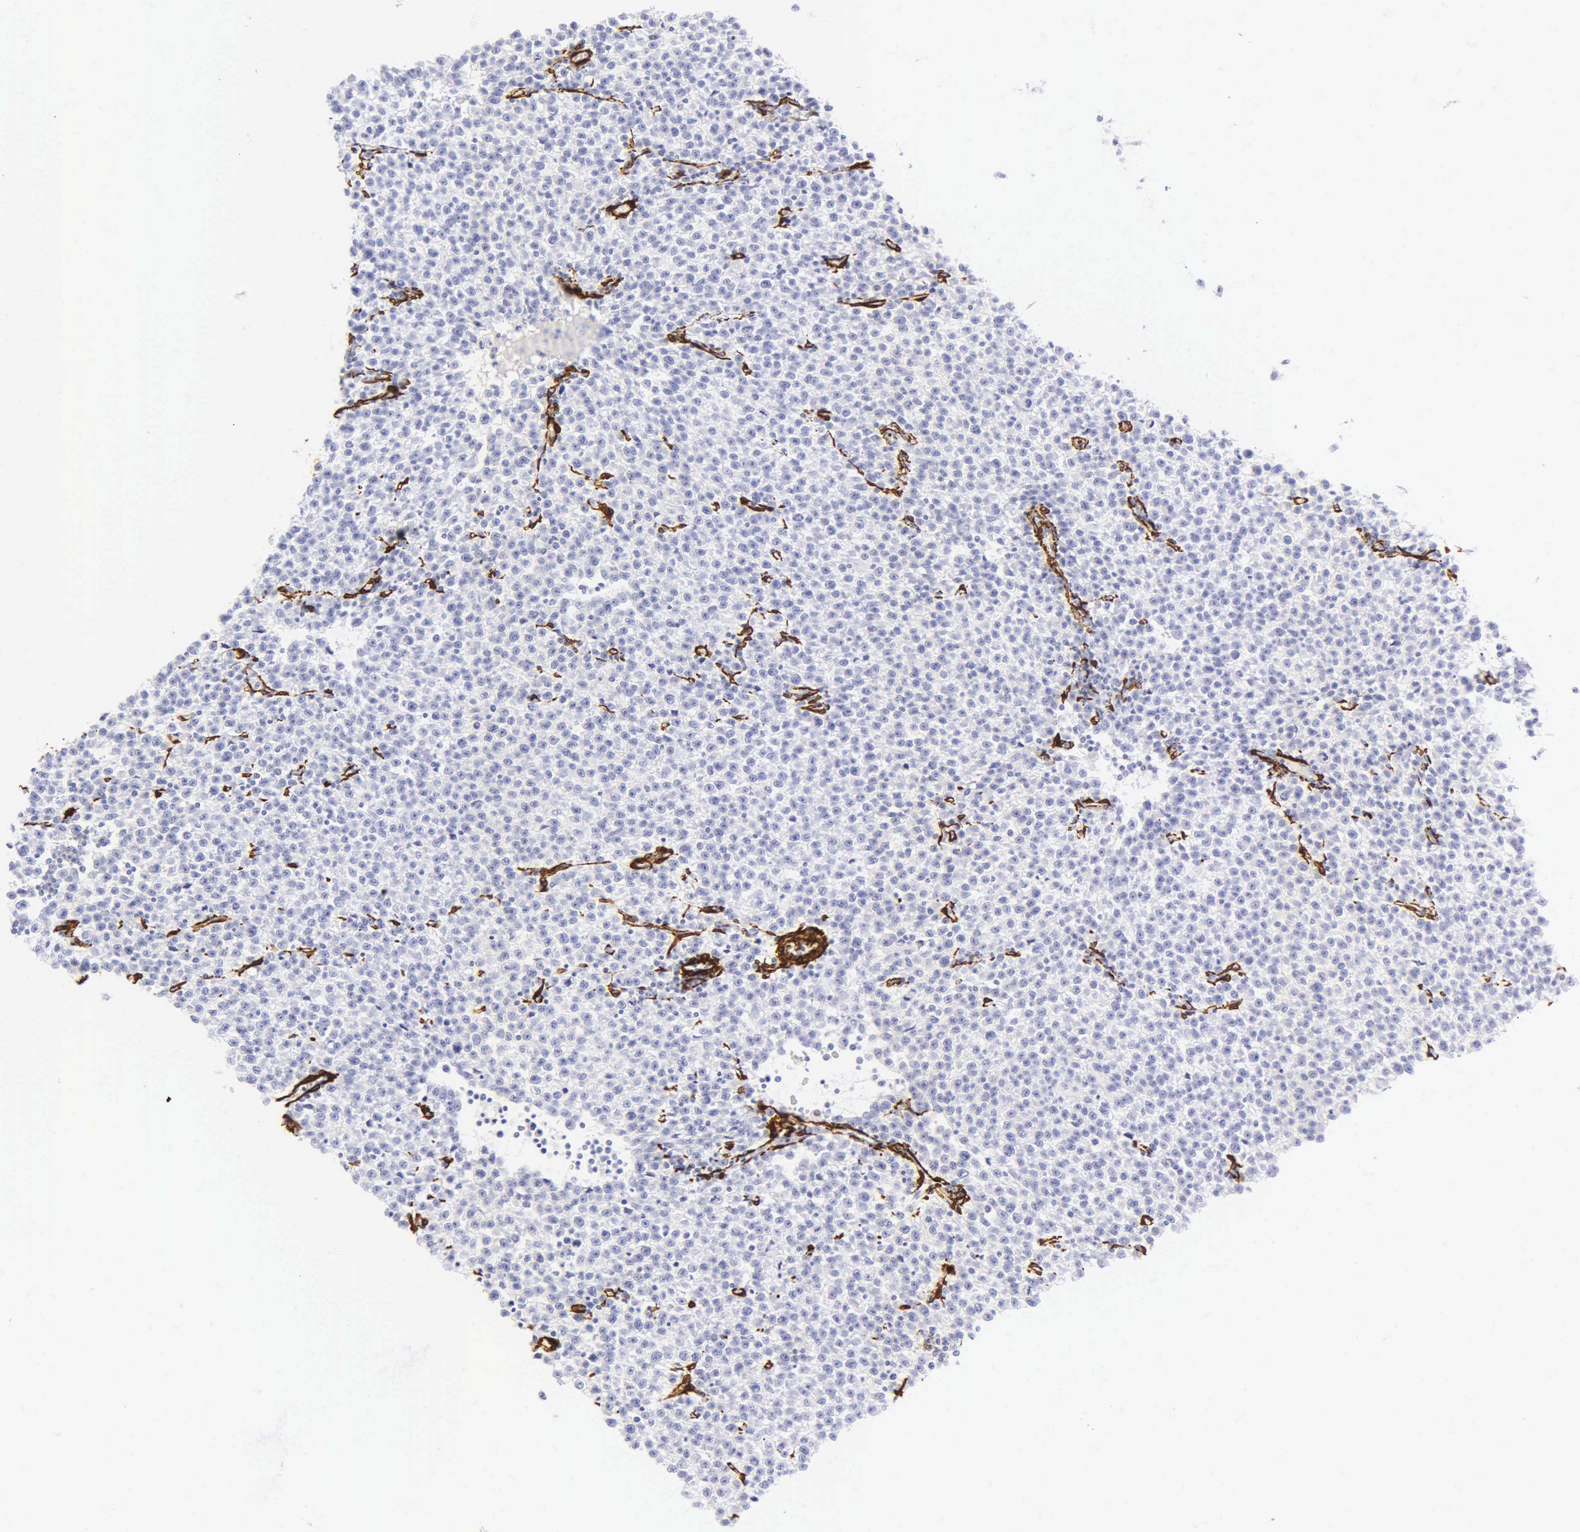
{"staining": {"intensity": "negative", "quantity": "none", "location": "none"}, "tissue": "testis cancer", "cell_type": "Tumor cells", "image_type": "cancer", "snomed": [{"axis": "morphology", "description": "Seminoma, NOS"}, {"axis": "topography", "description": "Testis"}], "caption": "High magnification brightfield microscopy of seminoma (testis) stained with DAB (brown) and counterstained with hematoxylin (blue): tumor cells show no significant expression. Nuclei are stained in blue.", "gene": "ACTA2", "patient": {"sex": "male", "age": 35}}